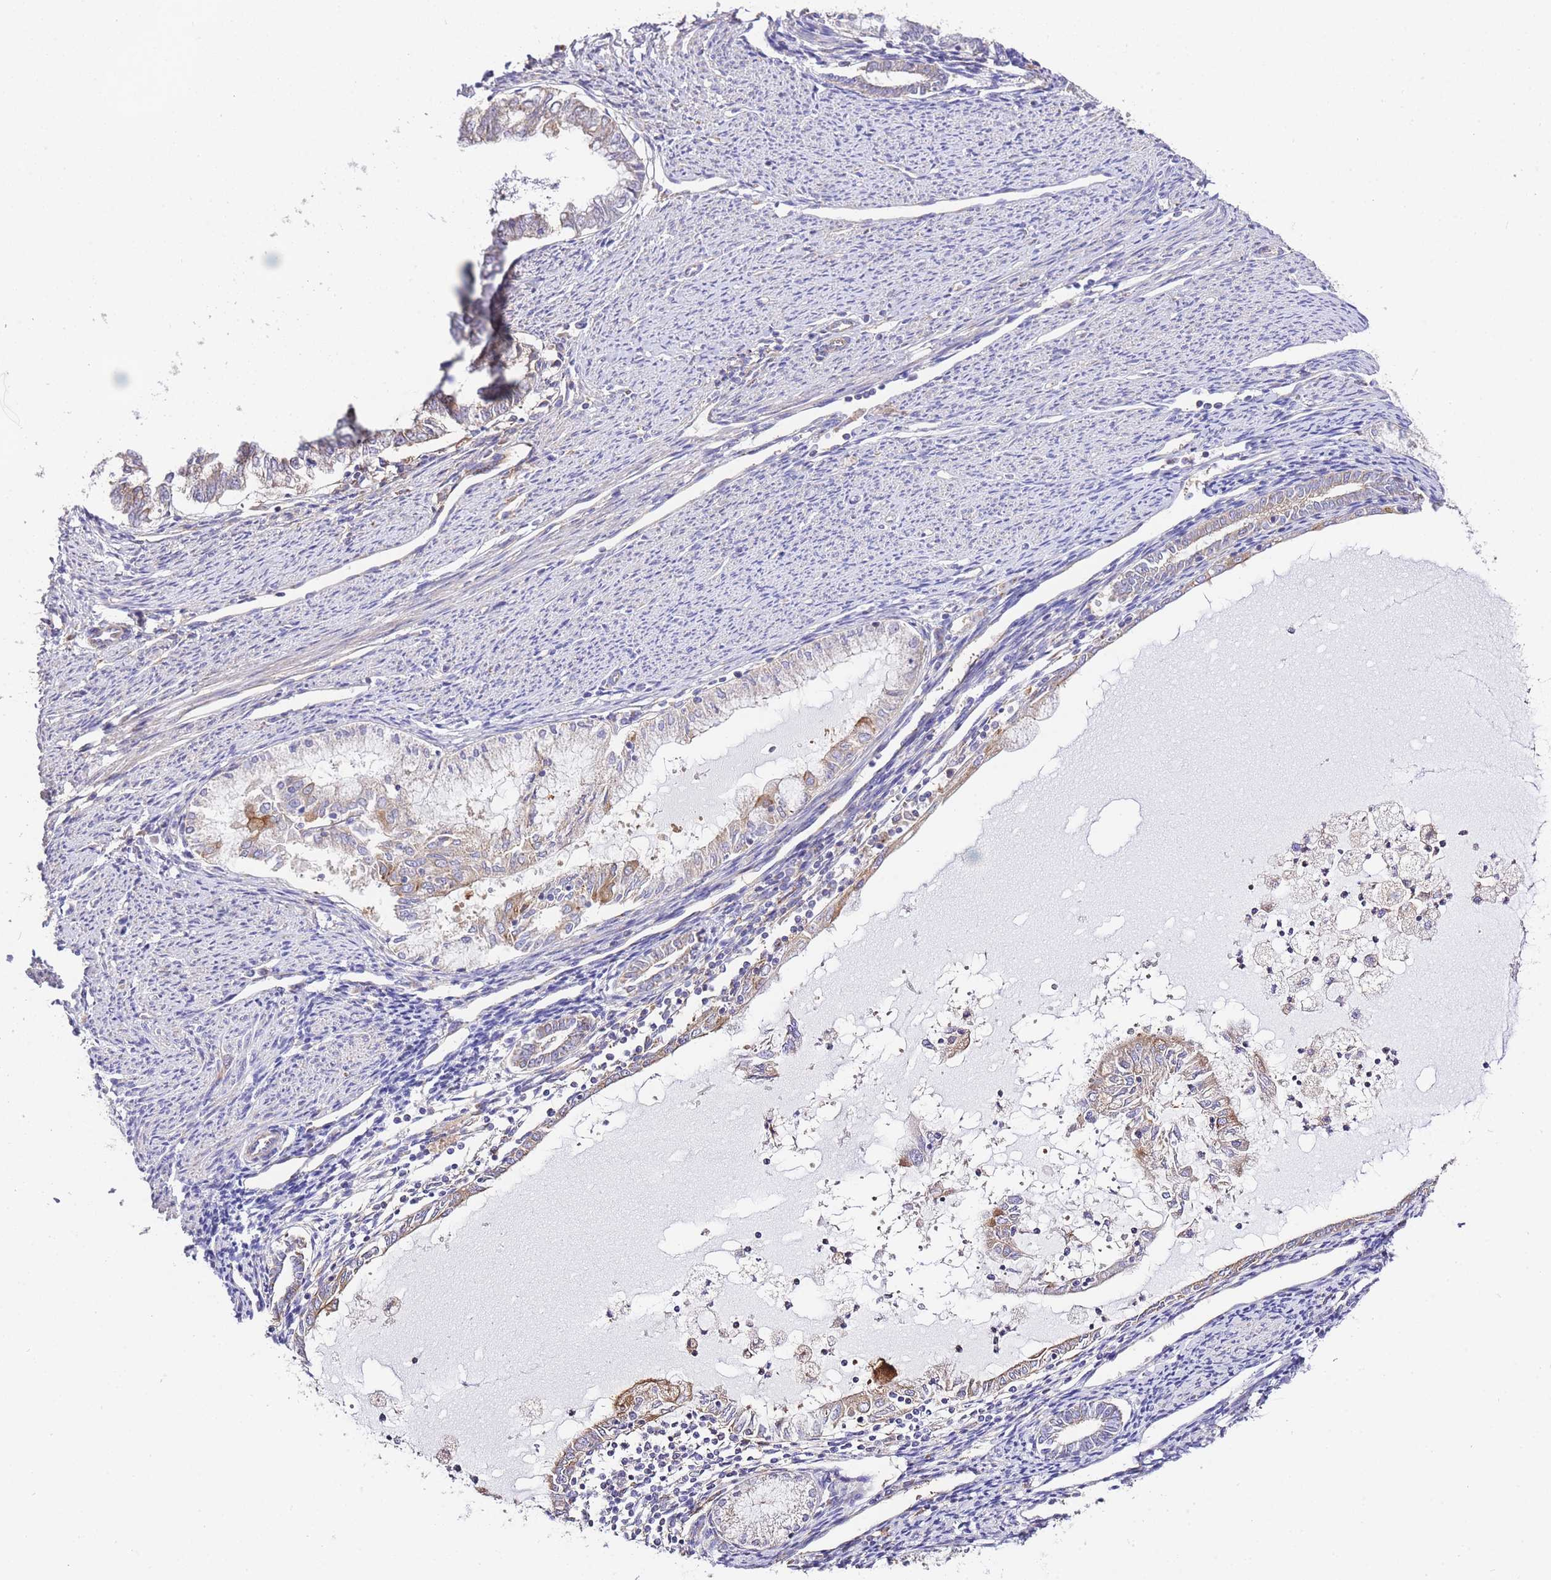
{"staining": {"intensity": "moderate", "quantity": "<25%", "location": "cytoplasmic/membranous"}, "tissue": "endometrial cancer", "cell_type": "Tumor cells", "image_type": "cancer", "snomed": [{"axis": "morphology", "description": "Adenocarcinoma, NOS"}, {"axis": "topography", "description": "Endometrium"}], "caption": "Tumor cells show low levels of moderate cytoplasmic/membranous positivity in about <25% of cells in endometrial cancer (adenocarcinoma). The staining is performed using DAB (3,3'-diaminobenzidine) brown chromogen to label protein expression. The nuclei are counter-stained blue using hematoxylin.", "gene": "INSYN2B", "patient": {"sex": "female", "age": 79}}